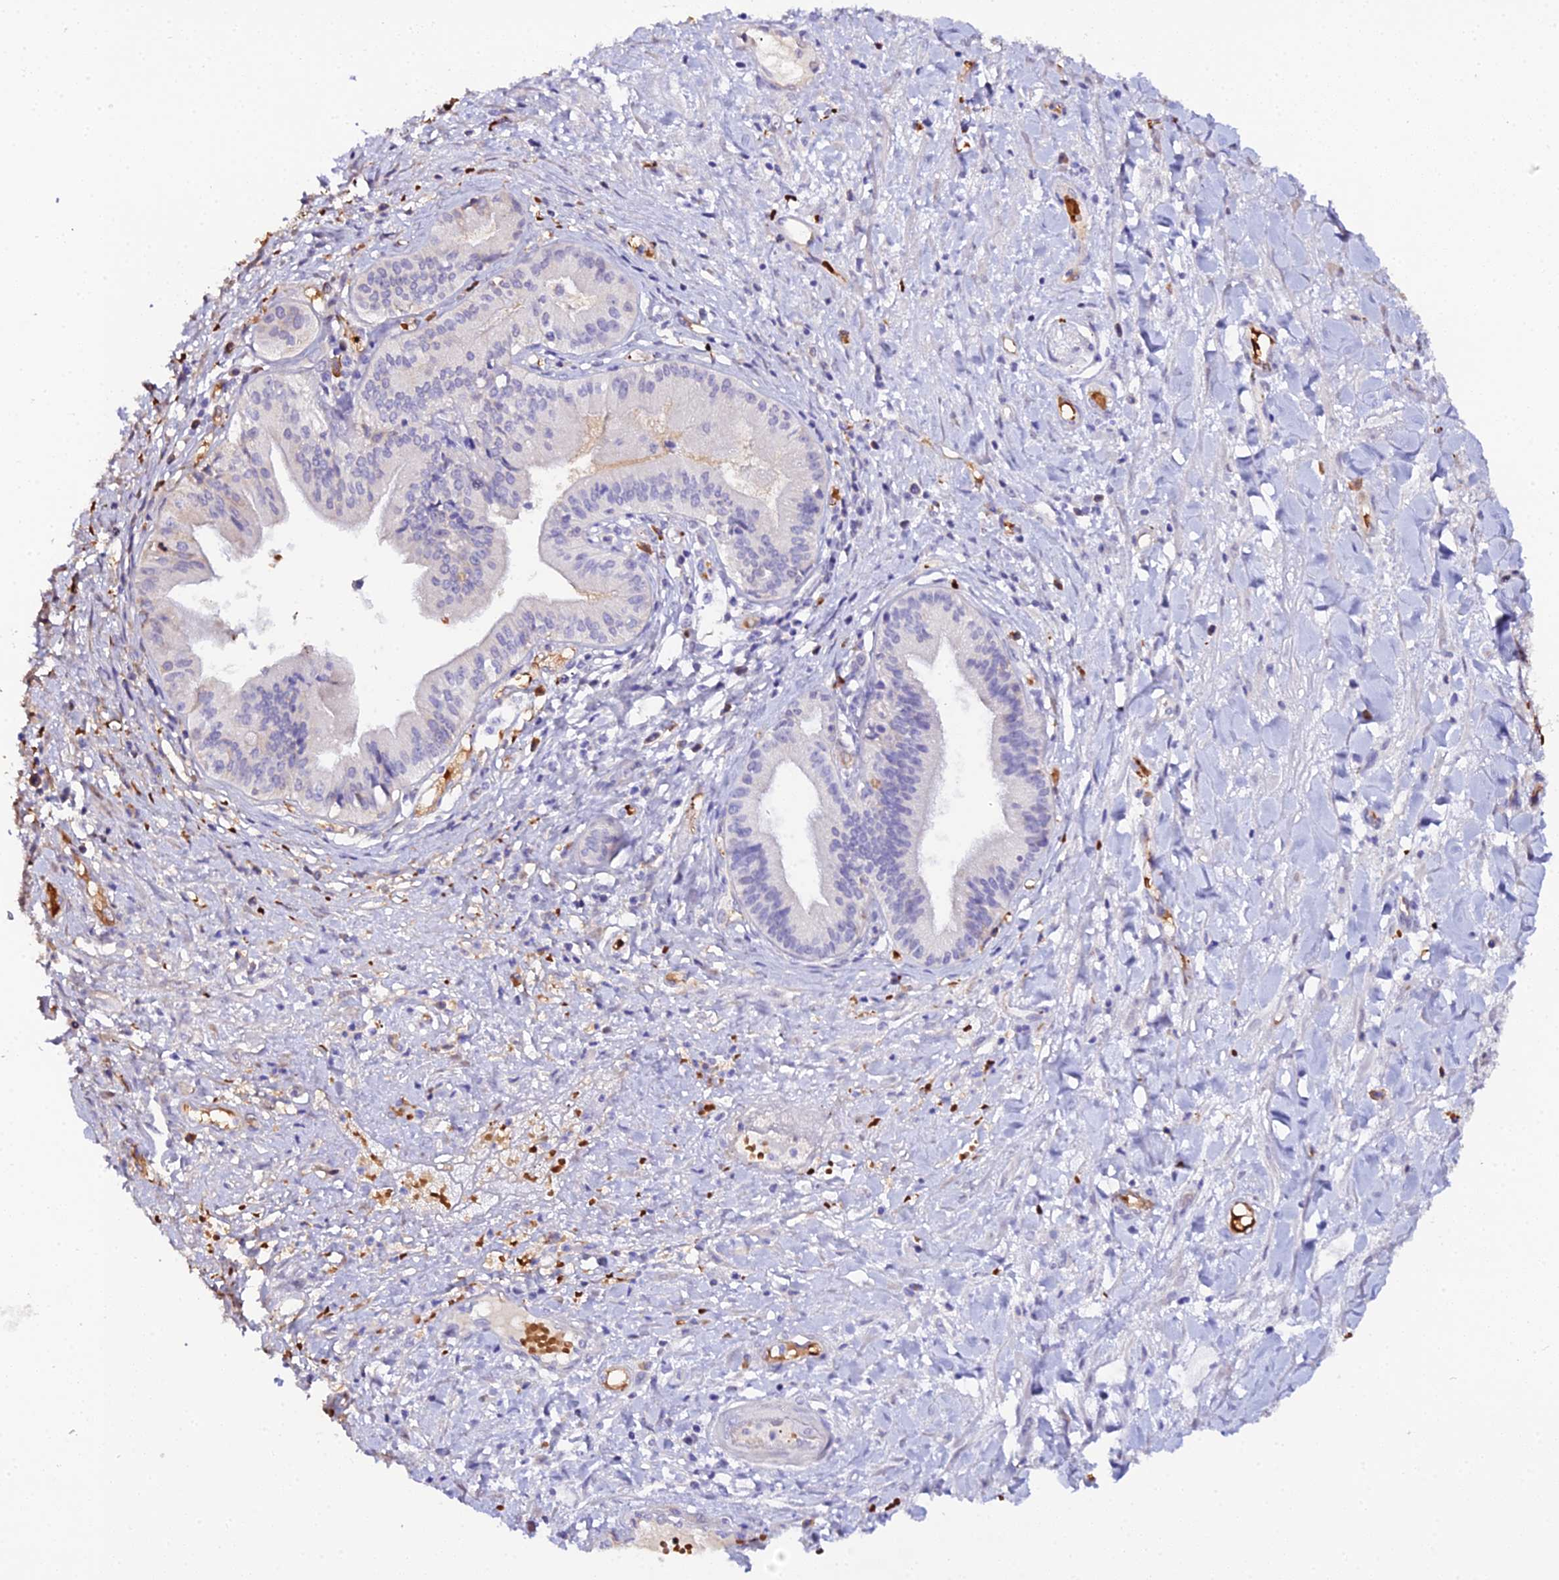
{"staining": {"intensity": "negative", "quantity": "none", "location": "none"}, "tissue": "pancreatic cancer", "cell_type": "Tumor cells", "image_type": "cancer", "snomed": [{"axis": "morphology", "description": "Adenocarcinoma, NOS"}, {"axis": "topography", "description": "Pancreas"}], "caption": "There is no significant staining in tumor cells of pancreatic cancer. (DAB (3,3'-diaminobenzidine) immunohistochemistry (IHC) visualized using brightfield microscopy, high magnification).", "gene": "CFAP45", "patient": {"sex": "female", "age": 50}}